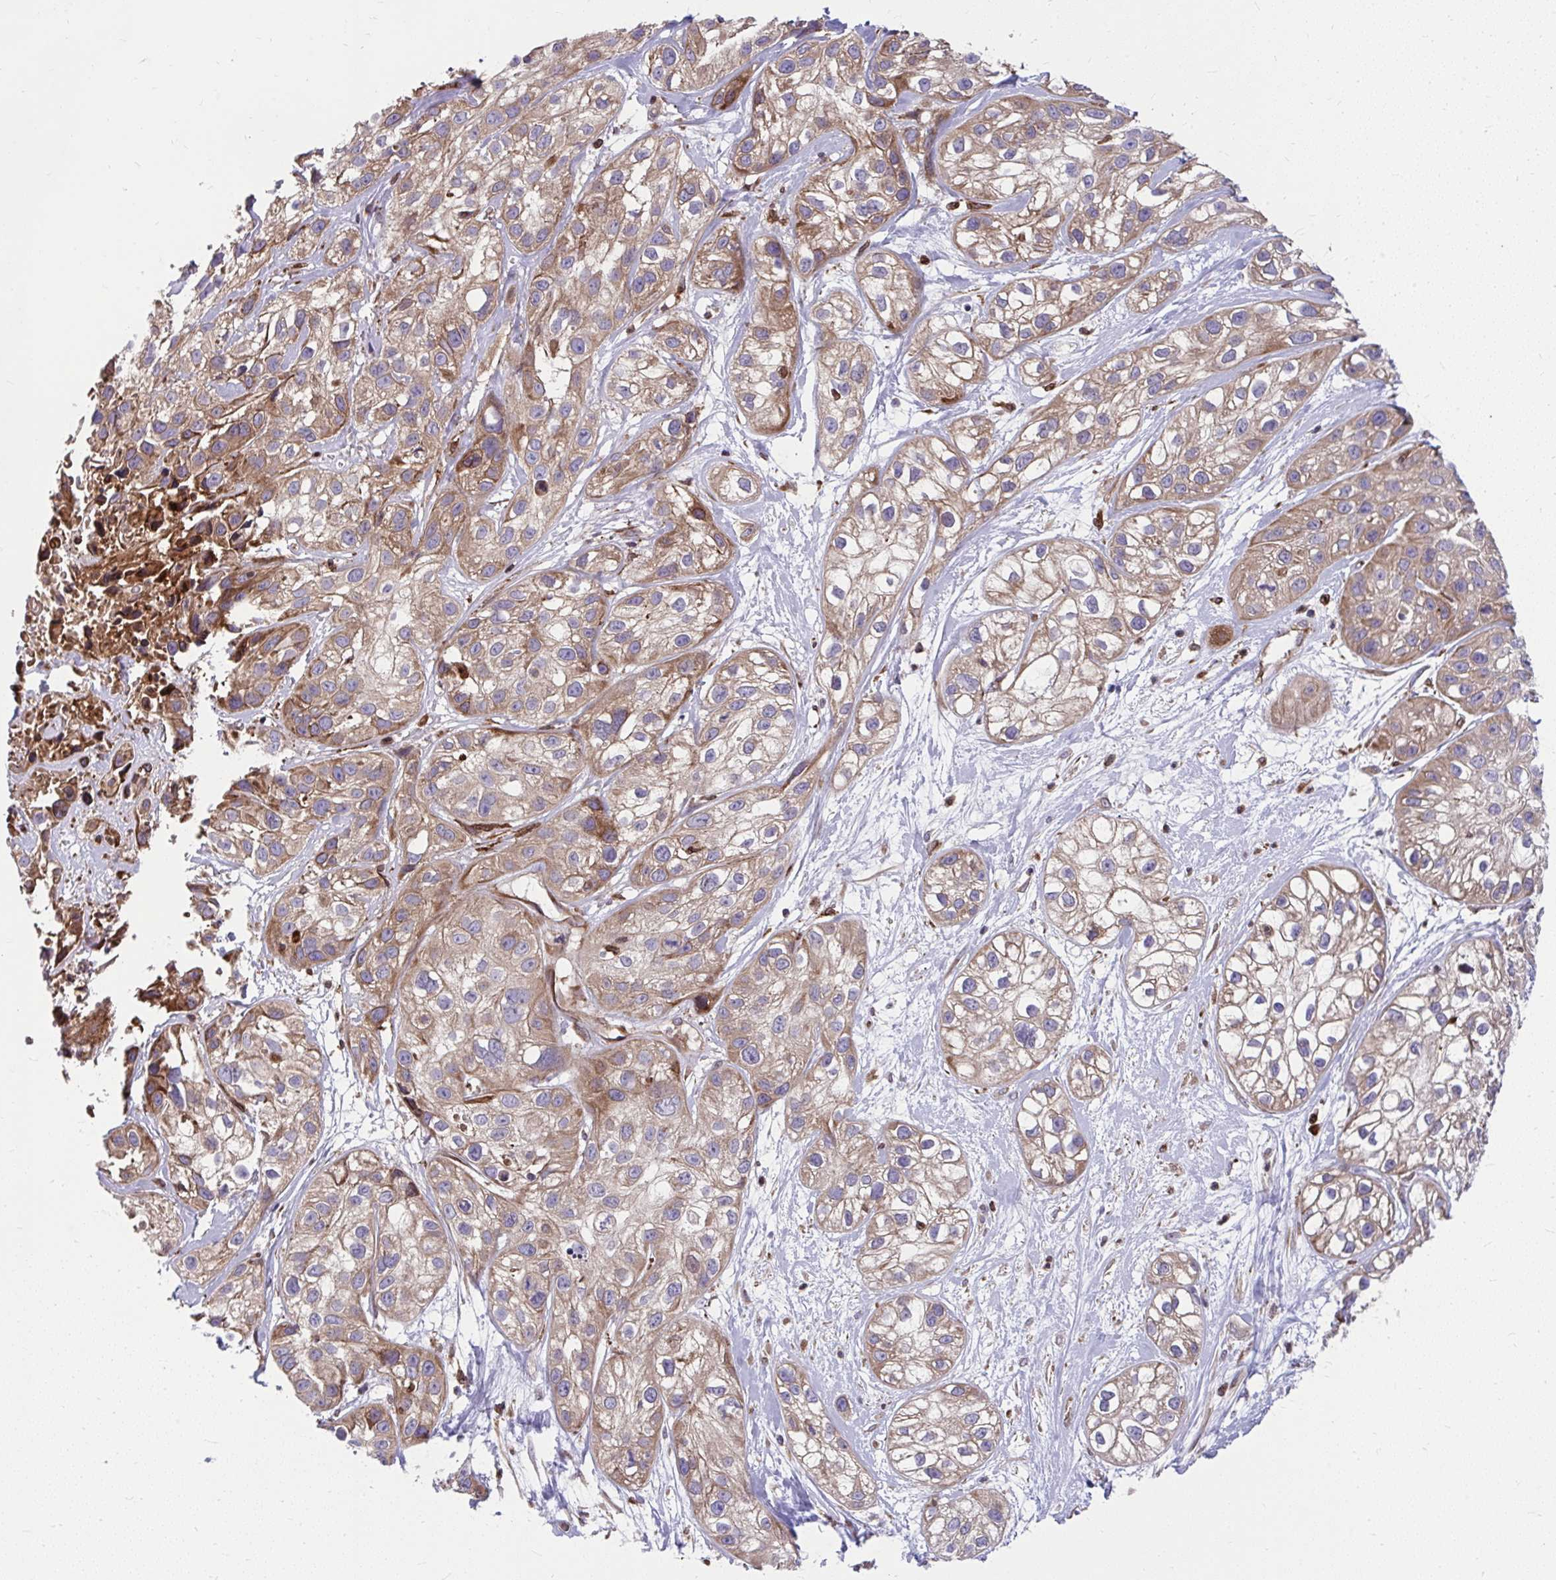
{"staining": {"intensity": "moderate", "quantity": "25%-75%", "location": "cytoplasmic/membranous"}, "tissue": "skin cancer", "cell_type": "Tumor cells", "image_type": "cancer", "snomed": [{"axis": "morphology", "description": "Squamous cell carcinoma, NOS"}, {"axis": "topography", "description": "Skin"}], "caption": "This histopathology image displays skin squamous cell carcinoma stained with IHC to label a protein in brown. The cytoplasmic/membranous of tumor cells show moderate positivity for the protein. Nuclei are counter-stained blue.", "gene": "STIM2", "patient": {"sex": "male", "age": 82}}